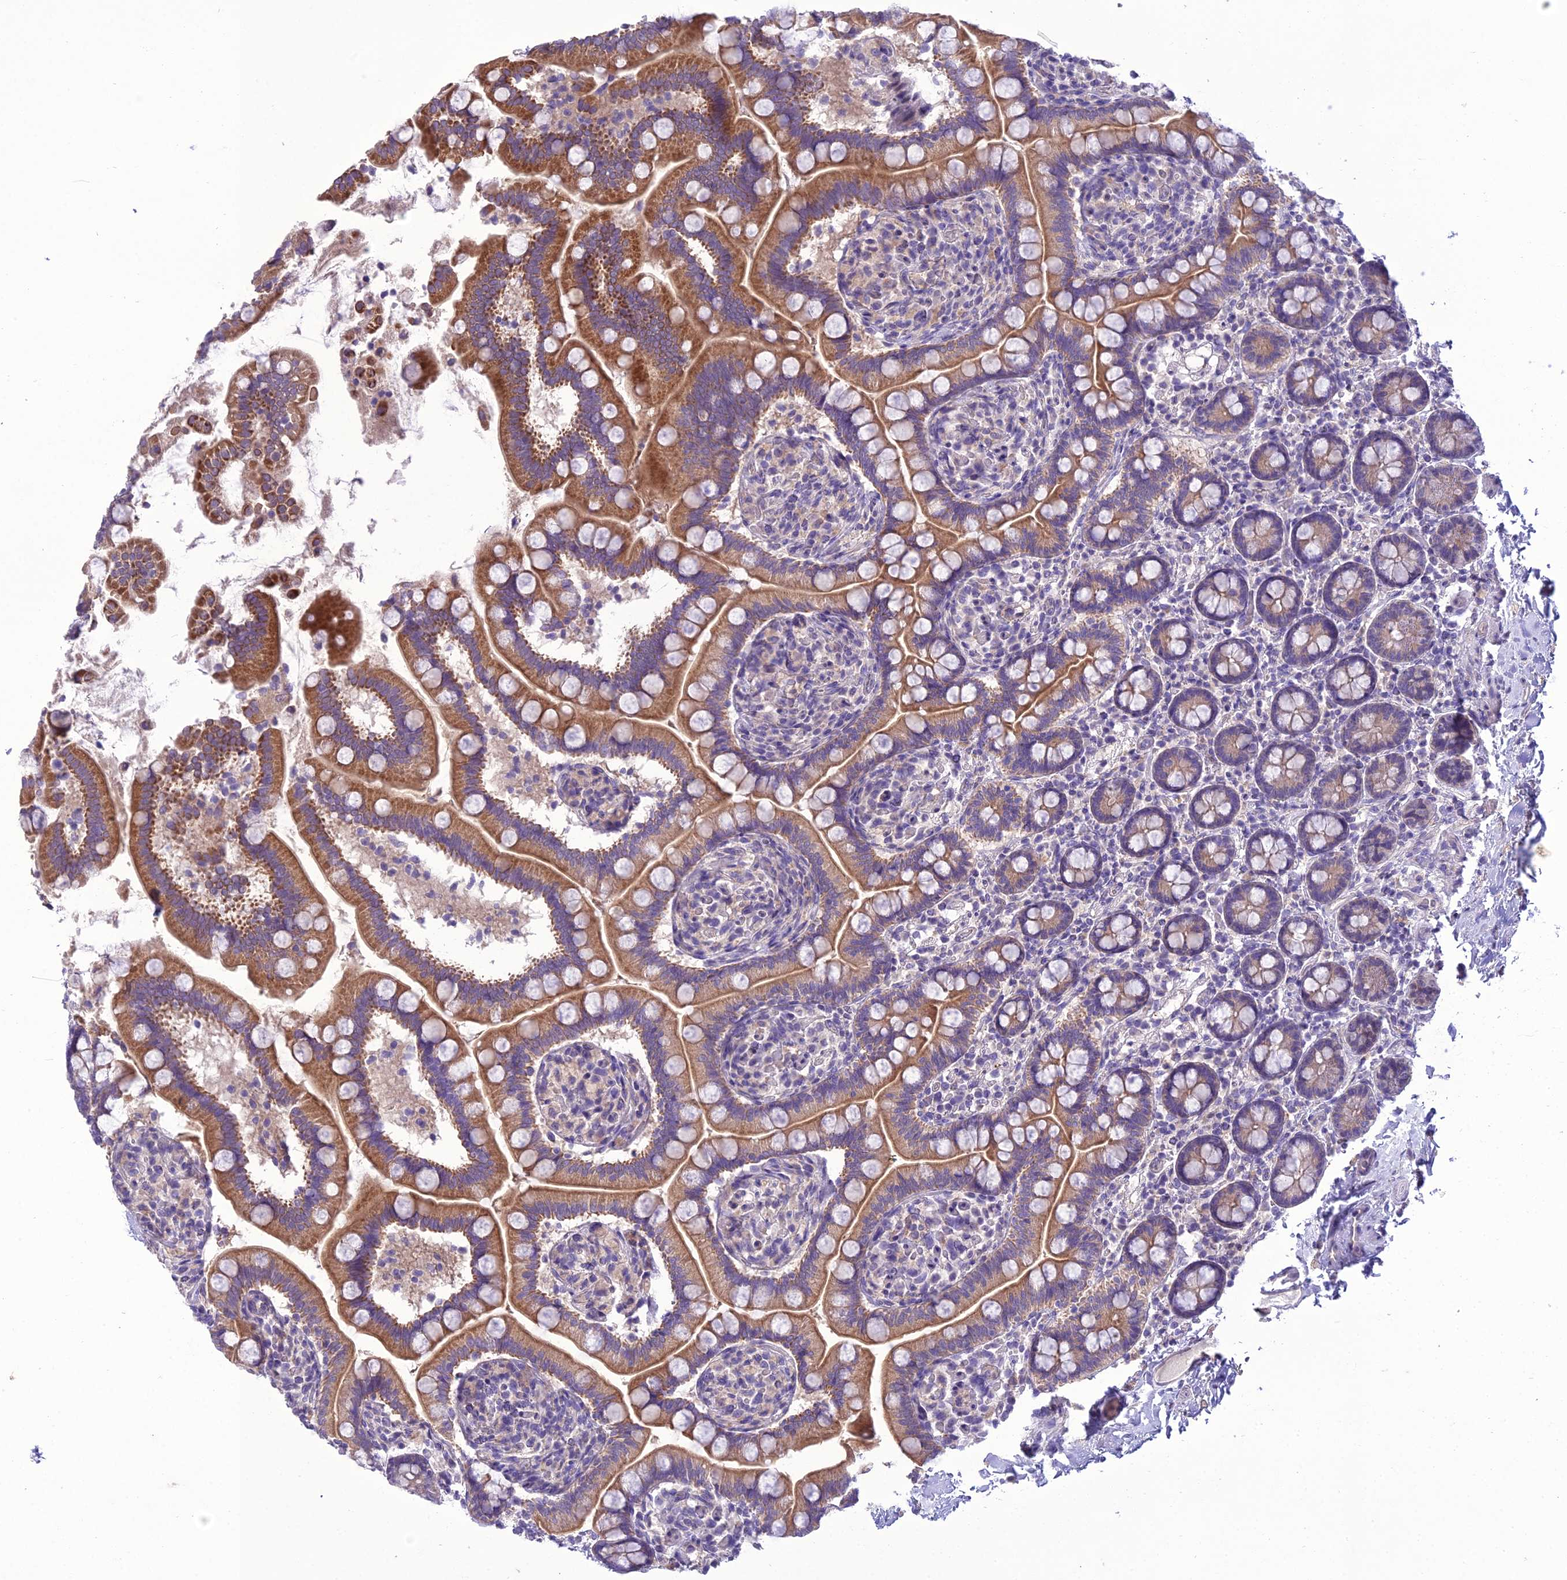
{"staining": {"intensity": "moderate", "quantity": ">75%", "location": "cytoplasmic/membranous"}, "tissue": "small intestine", "cell_type": "Glandular cells", "image_type": "normal", "snomed": [{"axis": "morphology", "description": "Normal tissue, NOS"}, {"axis": "topography", "description": "Small intestine"}], "caption": "This is an image of immunohistochemistry staining of unremarkable small intestine, which shows moderate staining in the cytoplasmic/membranous of glandular cells.", "gene": "SCRT1", "patient": {"sex": "female", "age": 64}}